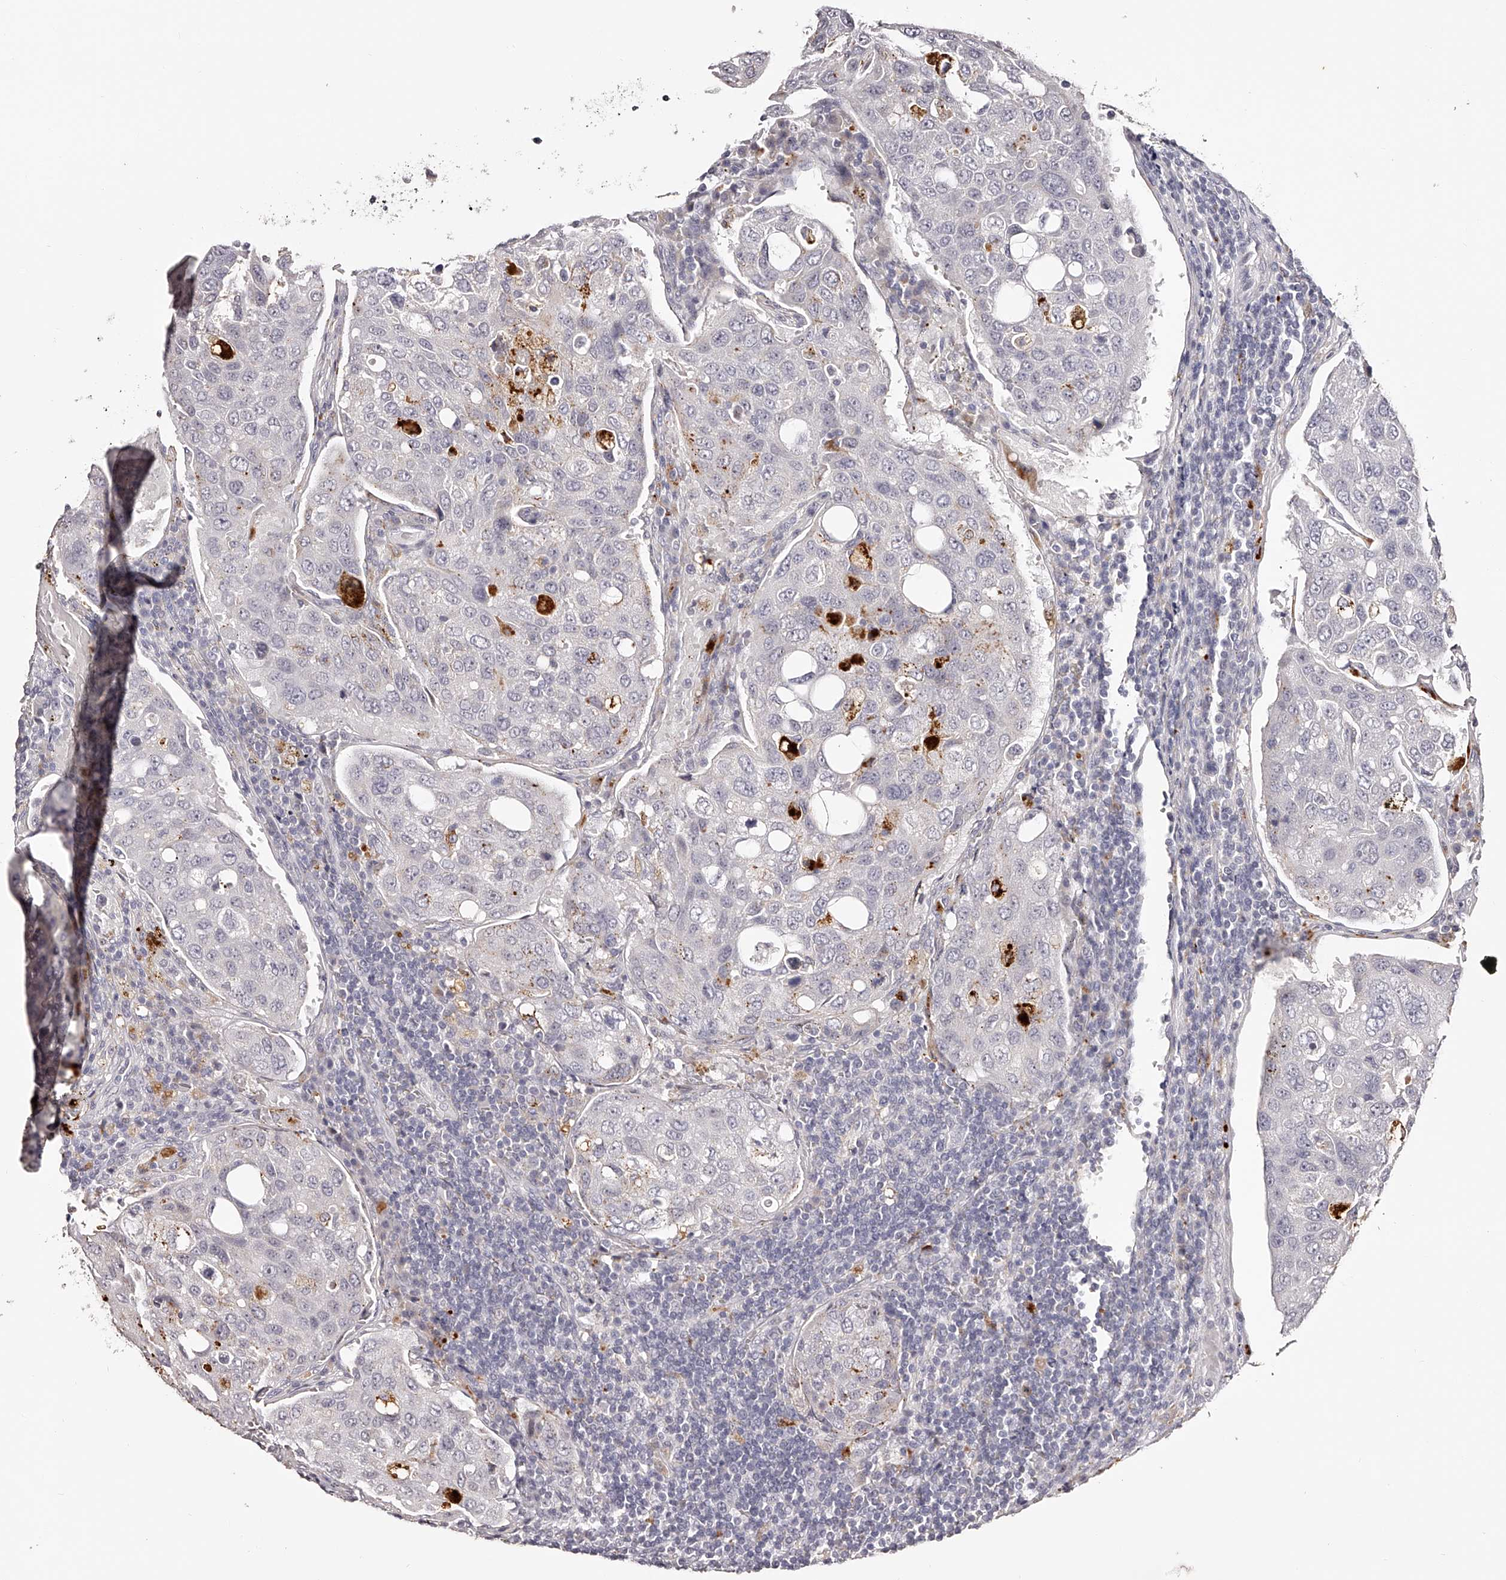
{"staining": {"intensity": "negative", "quantity": "none", "location": "none"}, "tissue": "urothelial cancer", "cell_type": "Tumor cells", "image_type": "cancer", "snomed": [{"axis": "morphology", "description": "Urothelial carcinoma, High grade"}, {"axis": "topography", "description": "Lymph node"}, {"axis": "topography", "description": "Urinary bladder"}], "caption": "An image of human urothelial cancer is negative for staining in tumor cells.", "gene": "SLC35D3", "patient": {"sex": "male", "age": 51}}